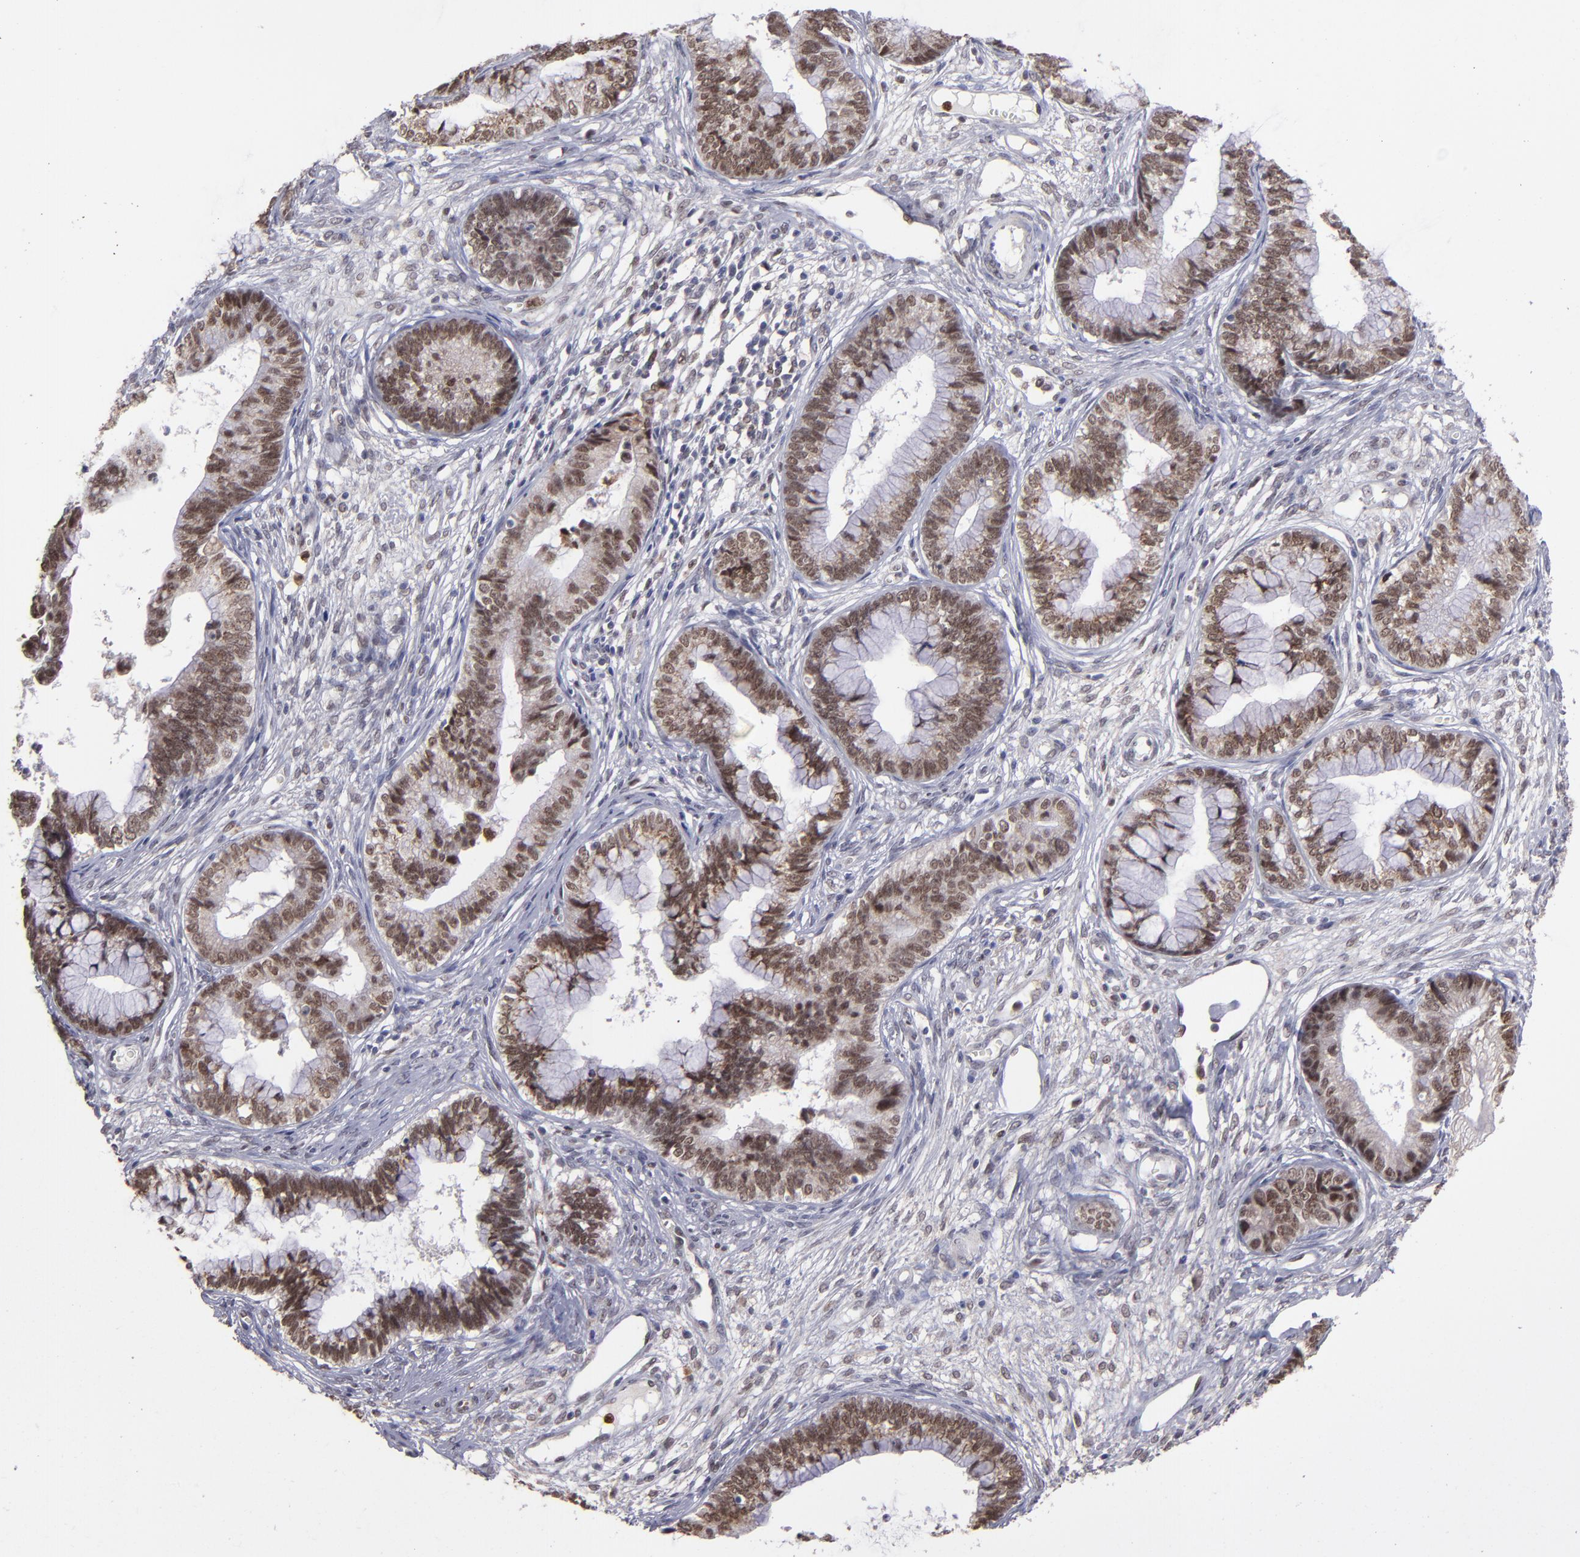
{"staining": {"intensity": "moderate", "quantity": ">75%", "location": "nuclear"}, "tissue": "cervical cancer", "cell_type": "Tumor cells", "image_type": "cancer", "snomed": [{"axis": "morphology", "description": "Adenocarcinoma, NOS"}, {"axis": "topography", "description": "Cervix"}], "caption": "Immunohistochemical staining of human cervical cancer shows moderate nuclear protein positivity in about >75% of tumor cells. (brown staining indicates protein expression, while blue staining denotes nuclei).", "gene": "RREB1", "patient": {"sex": "female", "age": 44}}